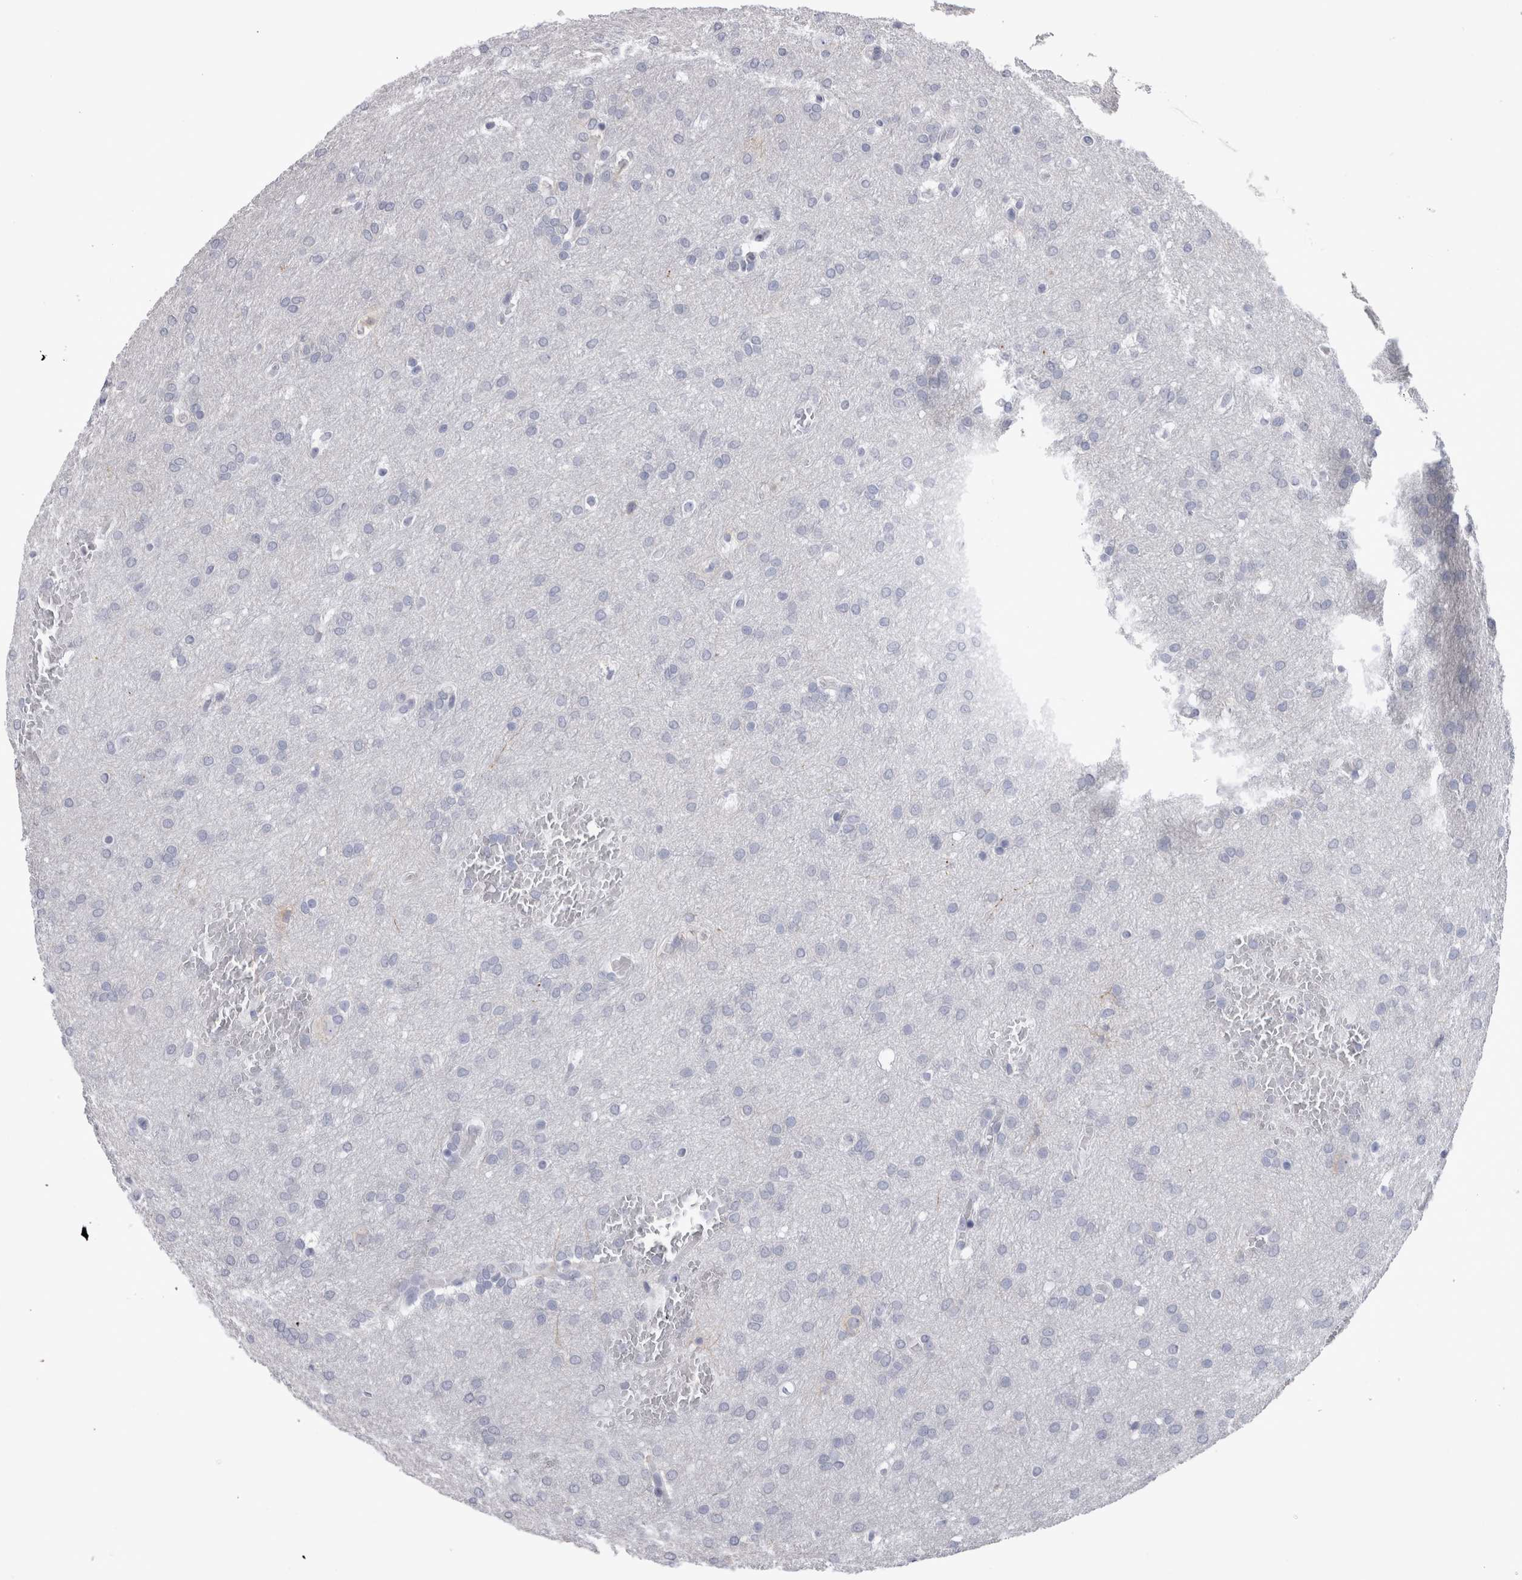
{"staining": {"intensity": "negative", "quantity": "none", "location": "none"}, "tissue": "glioma", "cell_type": "Tumor cells", "image_type": "cancer", "snomed": [{"axis": "morphology", "description": "Glioma, malignant, Low grade"}, {"axis": "topography", "description": "Brain"}], "caption": "Tumor cells show no significant protein positivity in malignant low-grade glioma.", "gene": "ADAM2", "patient": {"sex": "female", "age": 37}}